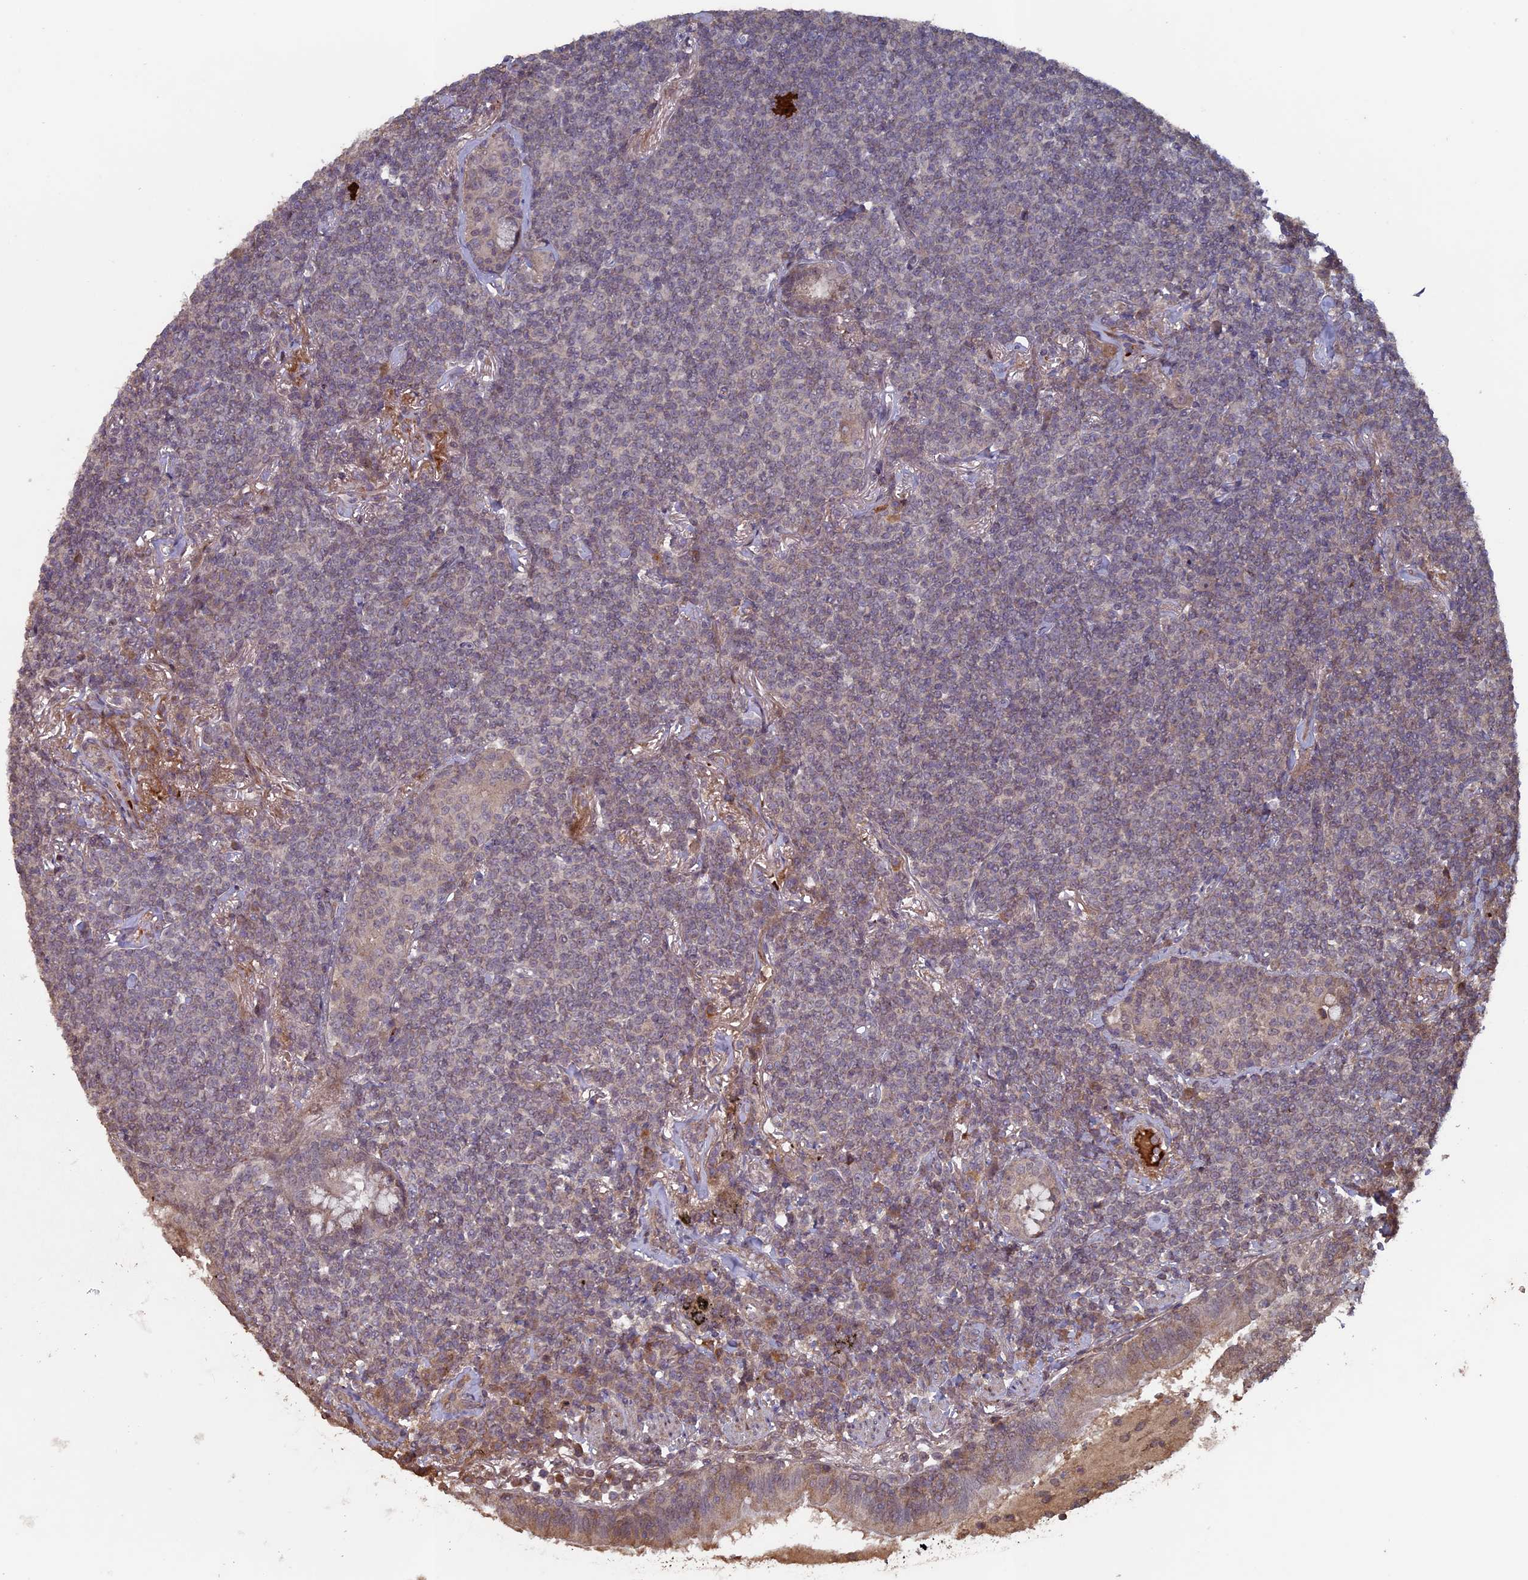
{"staining": {"intensity": "weak", "quantity": "25%-75%", "location": "cytoplasmic/membranous"}, "tissue": "lymphoma", "cell_type": "Tumor cells", "image_type": "cancer", "snomed": [{"axis": "morphology", "description": "Malignant lymphoma, non-Hodgkin's type, Low grade"}, {"axis": "topography", "description": "Lung"}], "caption": "A photomicrograph showing weak cytoplasmic/membranous expression in approximately 25%-75% of tumor cells in low-grade malignant lymphoma, non-Hodgkin's type, as visualized by brown immunohistochemical staining.", "gene": "RCCD1", "patient": {"sex": "female", "age": 71}}